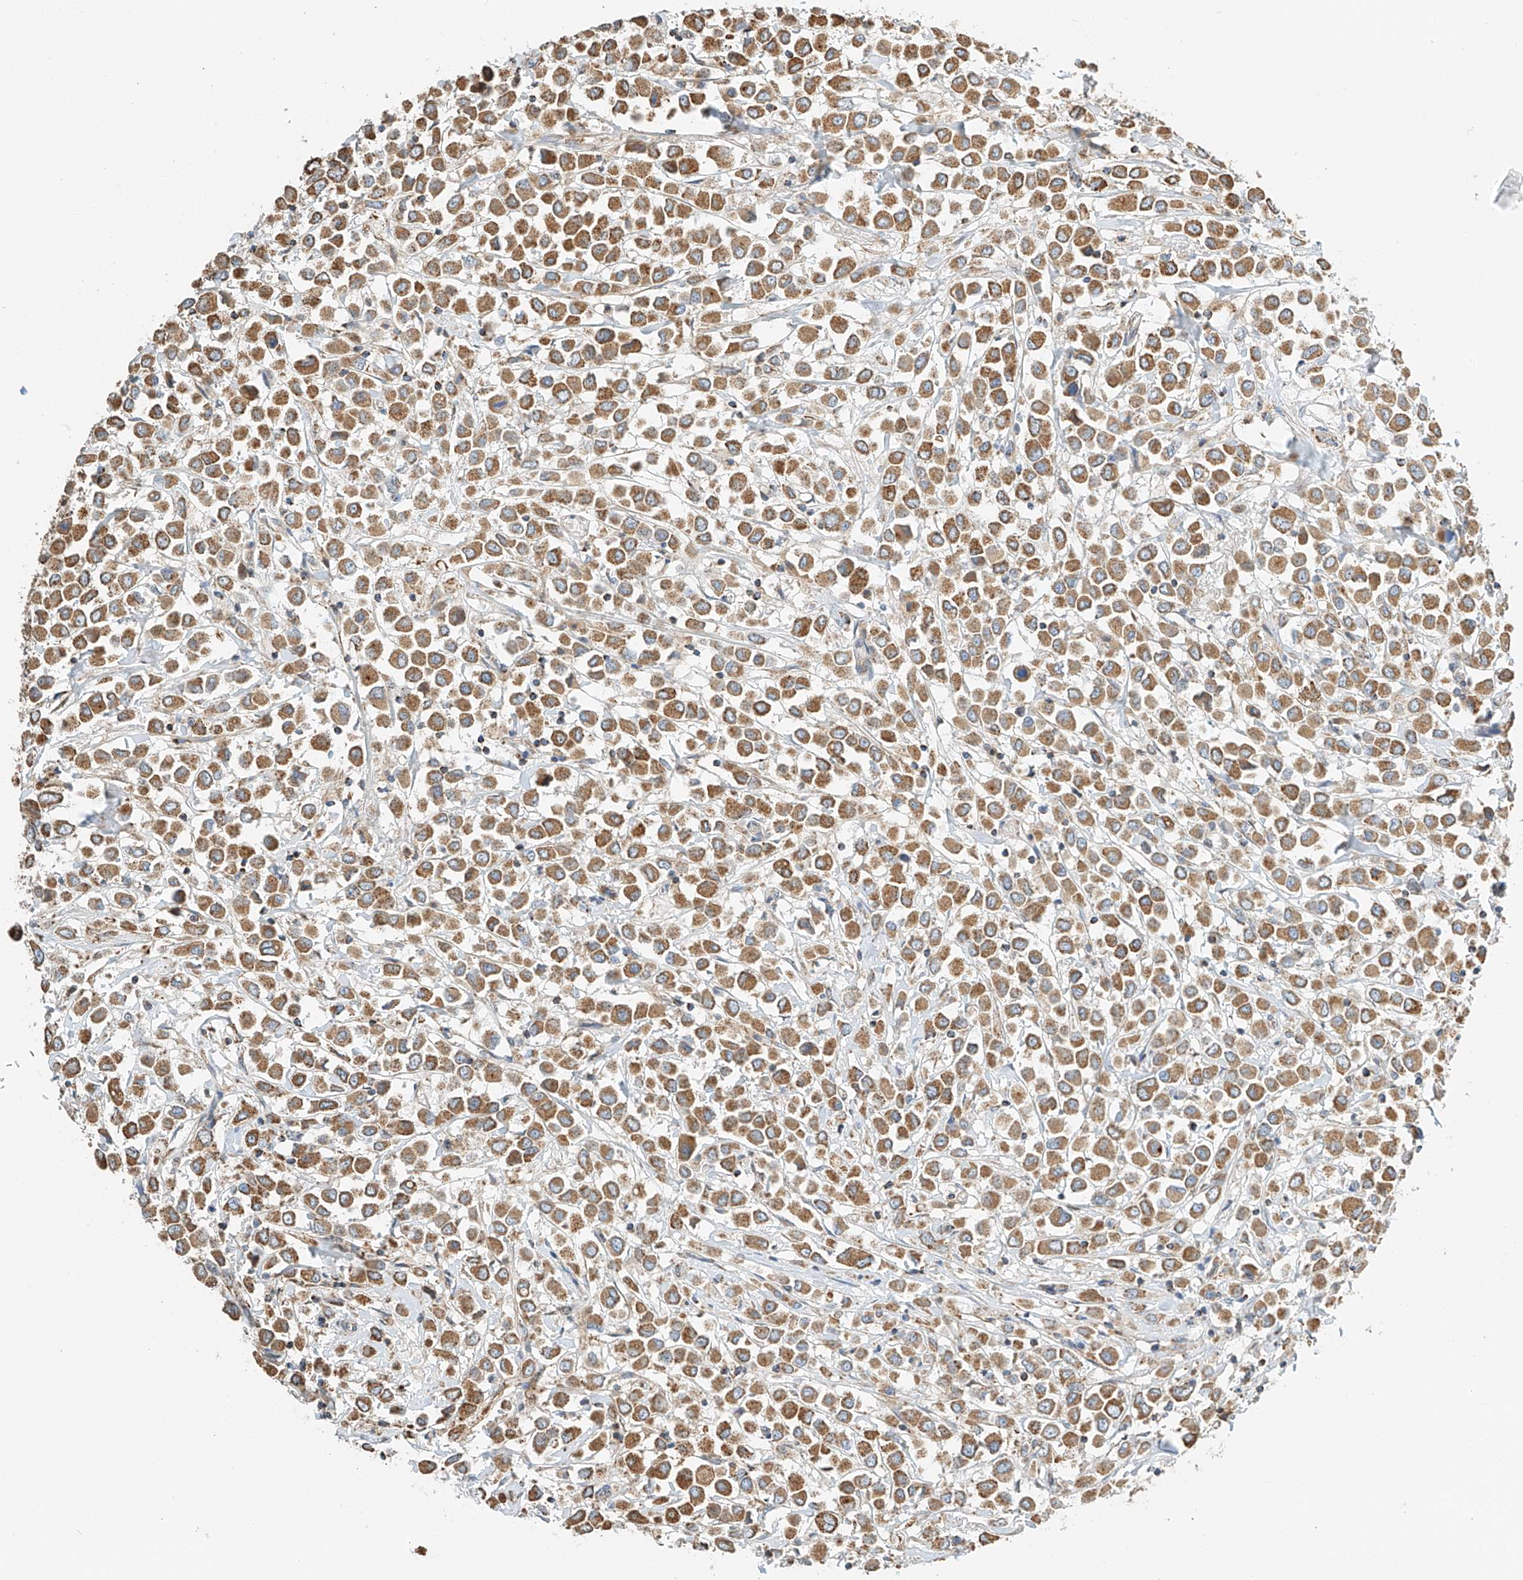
{"staining": {"intensity": "moderate", "quantity": ">75%", "location": "cytoplasmic/membranous"}, "tissue": "breast cancer", "cell_type": "Tumor cells", "image_type": "cancer", "snomed": [{"axis": "morphology", "description": "Duct carcinoma"}, {"axis": "topography", "description": "Breast"}], "caption": "Breast intraductal carcinoma stained for a protein (brown) exhibits moderate cytoplasmic/membranous positive staining in approximately >75% of tumor cells.", "gene": "YIPF7", "patient": {"sex": "female", "age": 61}}